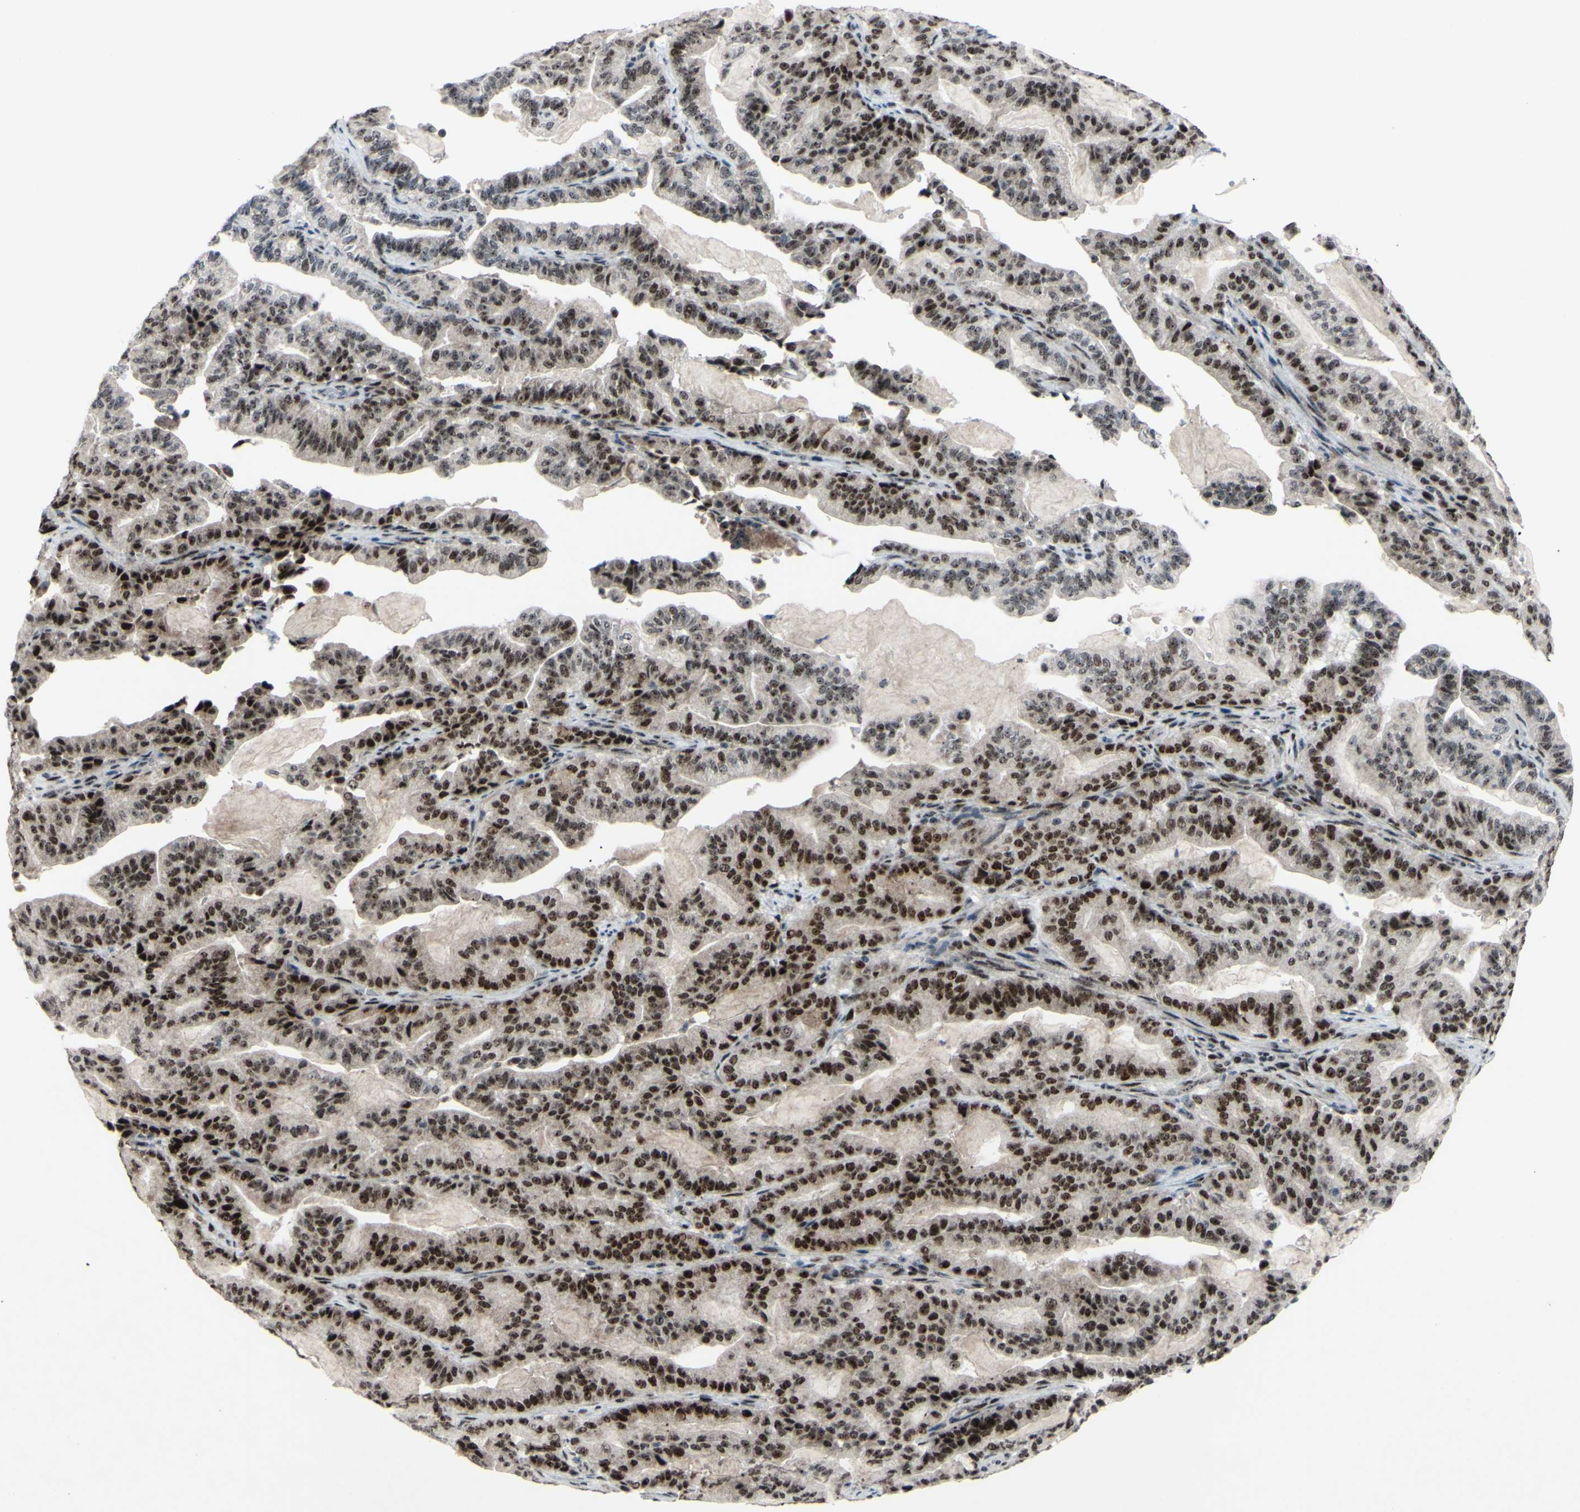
{"staining": {"intensity": "strong", "quantity": ">75%", "location": "nuclear"}, "tissue": "pancreatic cancer", "cell_type": "Tumor cells", "image_type": "cancer", "snomed": [{"axis": "morphology", "description": "Adenocarcinoma, NOS"}, {"axis": "topography", "description": "Pancreas"}], "caption": "Immunohistochemical staining of human adenocarcinoma (pancreatic) displays high levels of strong nuclear staining in about >75% of tumor cells.", "gene": "POLR1A", "patient": {"sex": "male", "age": 63}}